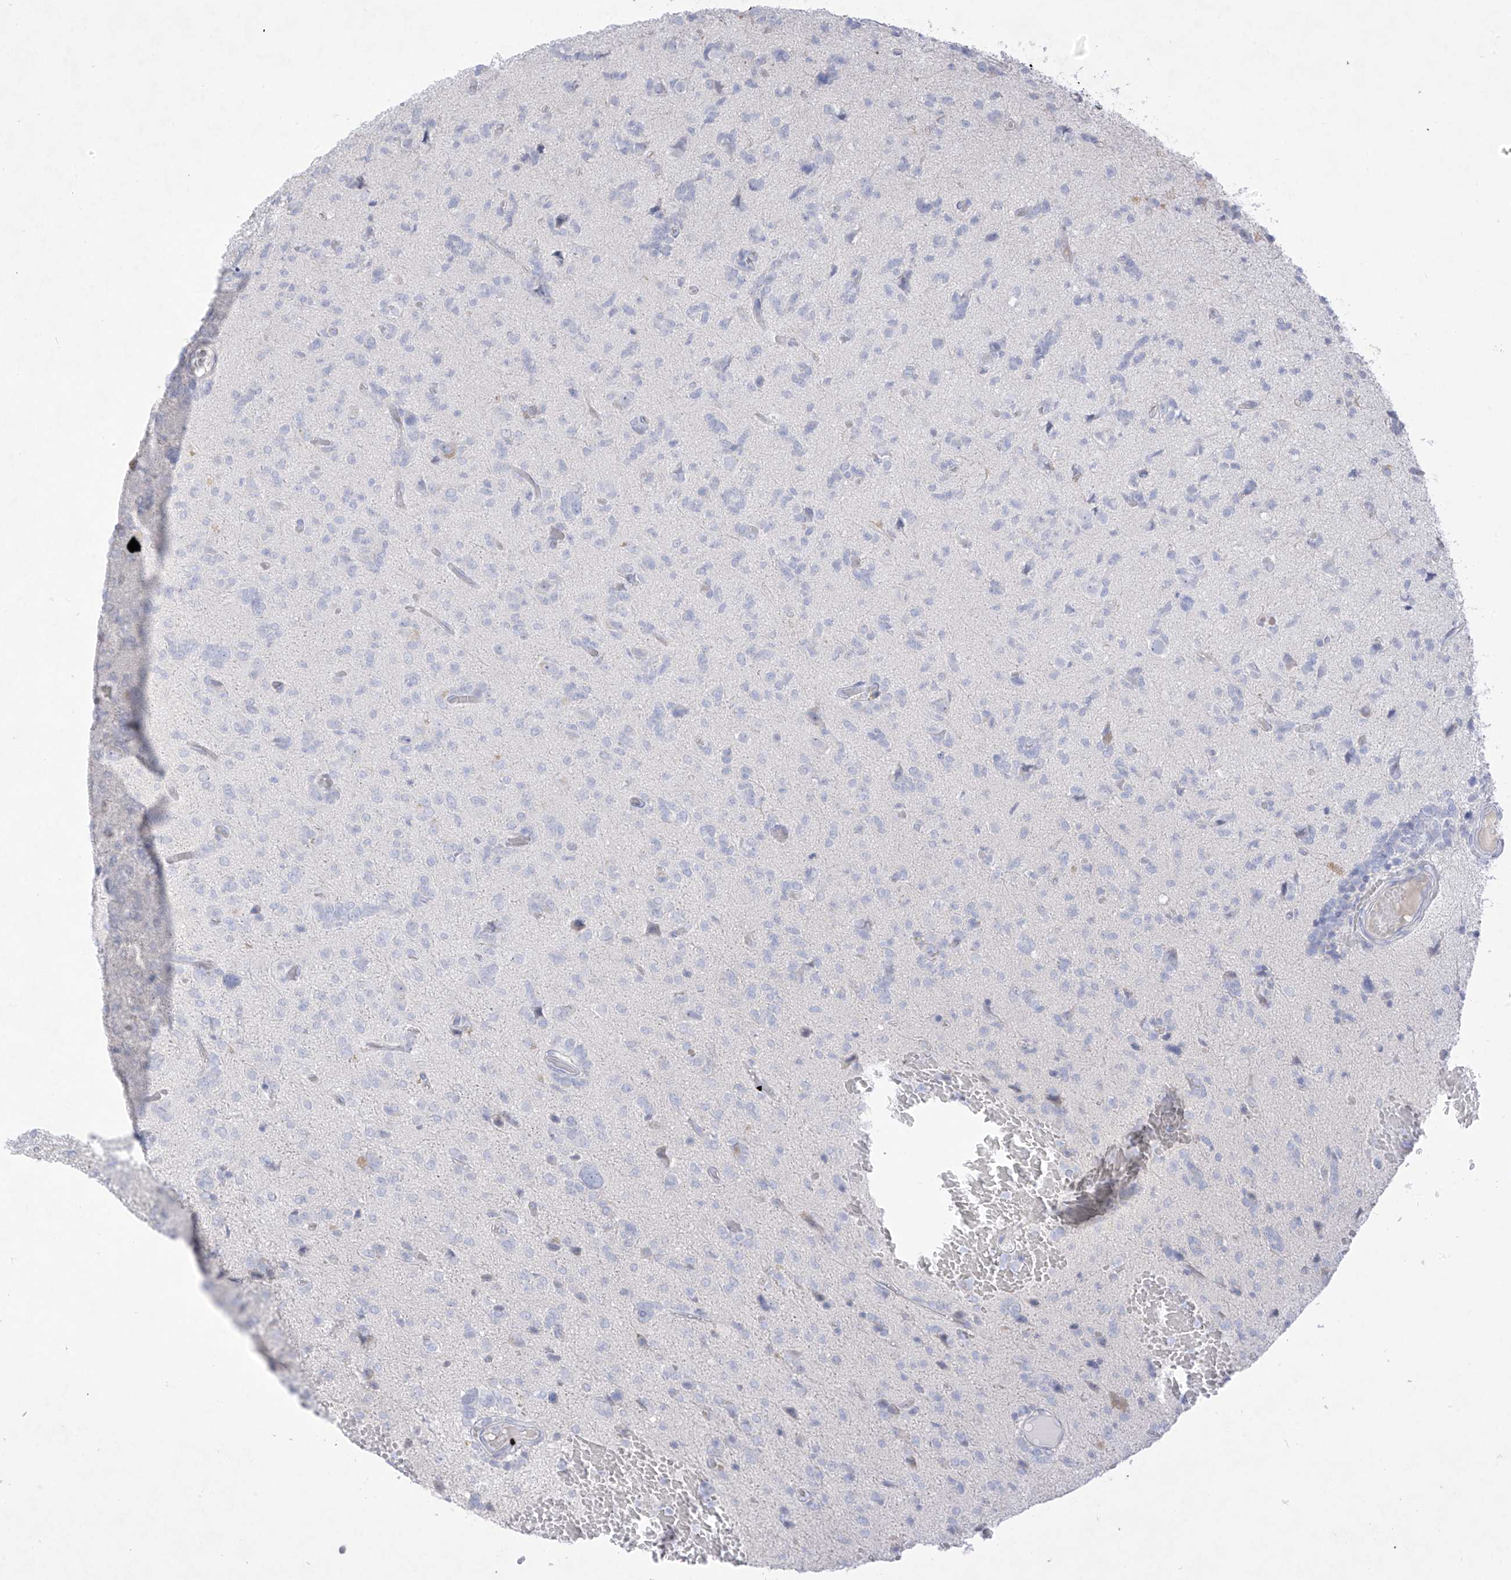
{"staining": {"intensity": "negative", "quantity": "none", "location": "none"}, "tissue": "glioma", "cell_type": "Tumor cells", "image_type": "cancer", "snomed": [{"axis": "morphology", "description": "Glioma, malignant, High grade"}, {"axis": "topography", "description": "Brain"}], "caption": "IHC of human malignant glioma (high-grade) exhibits no positivity in tumor cells.", "gene": "TGM4", "patient": {"sex": "female", "age": 59}}